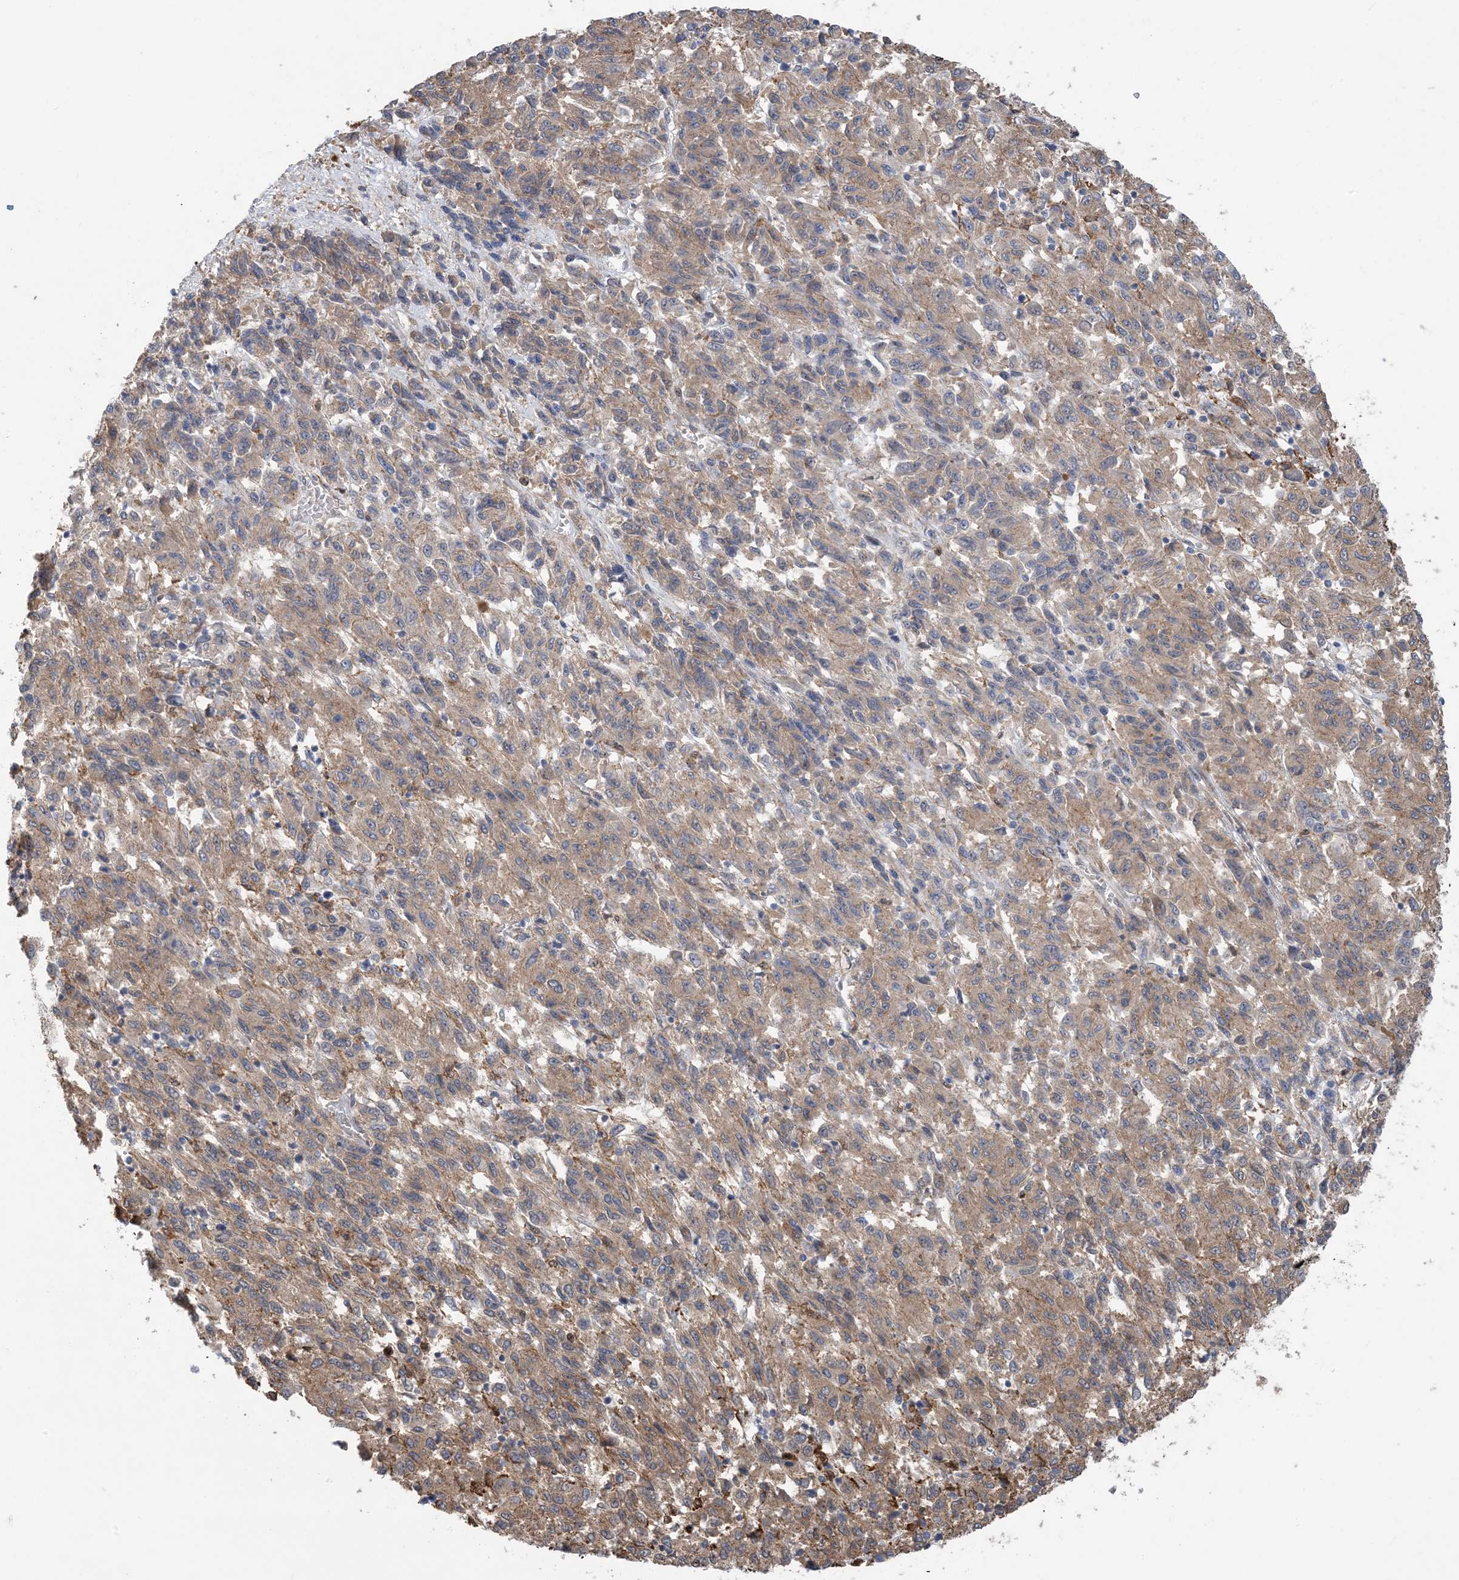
{"staining": {"intensity": "weak", "quantity": ">75%", "location": "cytoplasmic/membranous"}, "tissue": "melanoma", "cell_type": "Tumor cells", "image_type": "cancer", "snomed": [{"axis": "morphology", "description": "Malignant melanoma, Metastatic site"}, {"axis": "topography", "description": "Lung"}], "caption": "A brown stain shows weak cytoplasmic/membranous expression of a protein in malignant melanoma (metastatic site) tumor cells.", "gene": "HS1BP3", "patient": {"sex": "male", "age": 64}}